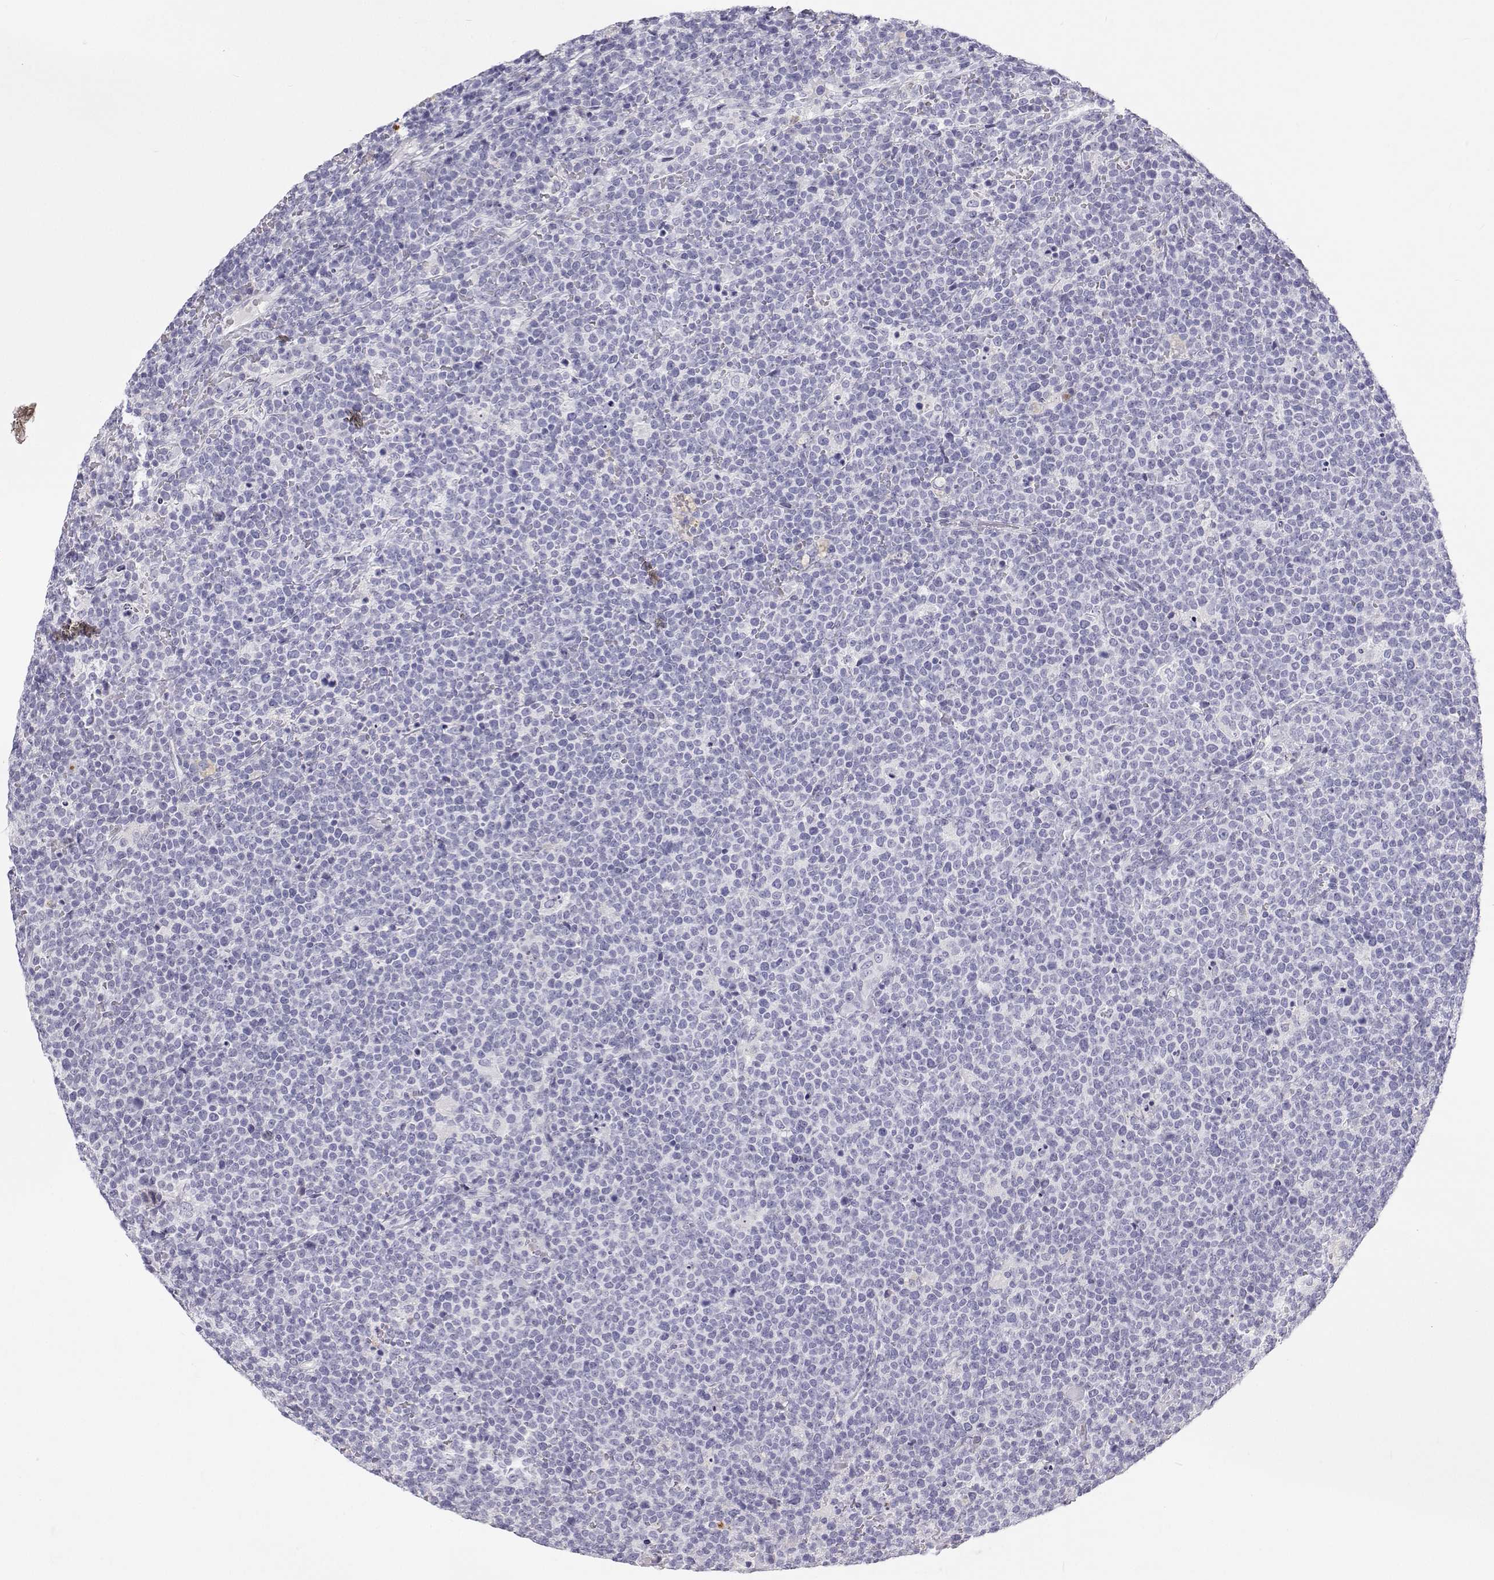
{"staining": {"intensity": "negative", "quantity": "none", "location": "none"}, "tissue": "lymphoma", "cell_type": "Tumor cells", "image_type": "cancer", "snomed": [{"axis": "morphology", "description": "Malignant lymphoma, non-Hodgkin's type, High grade"}, {"axis": "topography", "description": "Lymph node"}], "caption": "Lymphoma stained for a protein using IHC shows no expression tumor cells.", "gene": "SFTPB", "patient": {"sex": "male", "age": 61}}